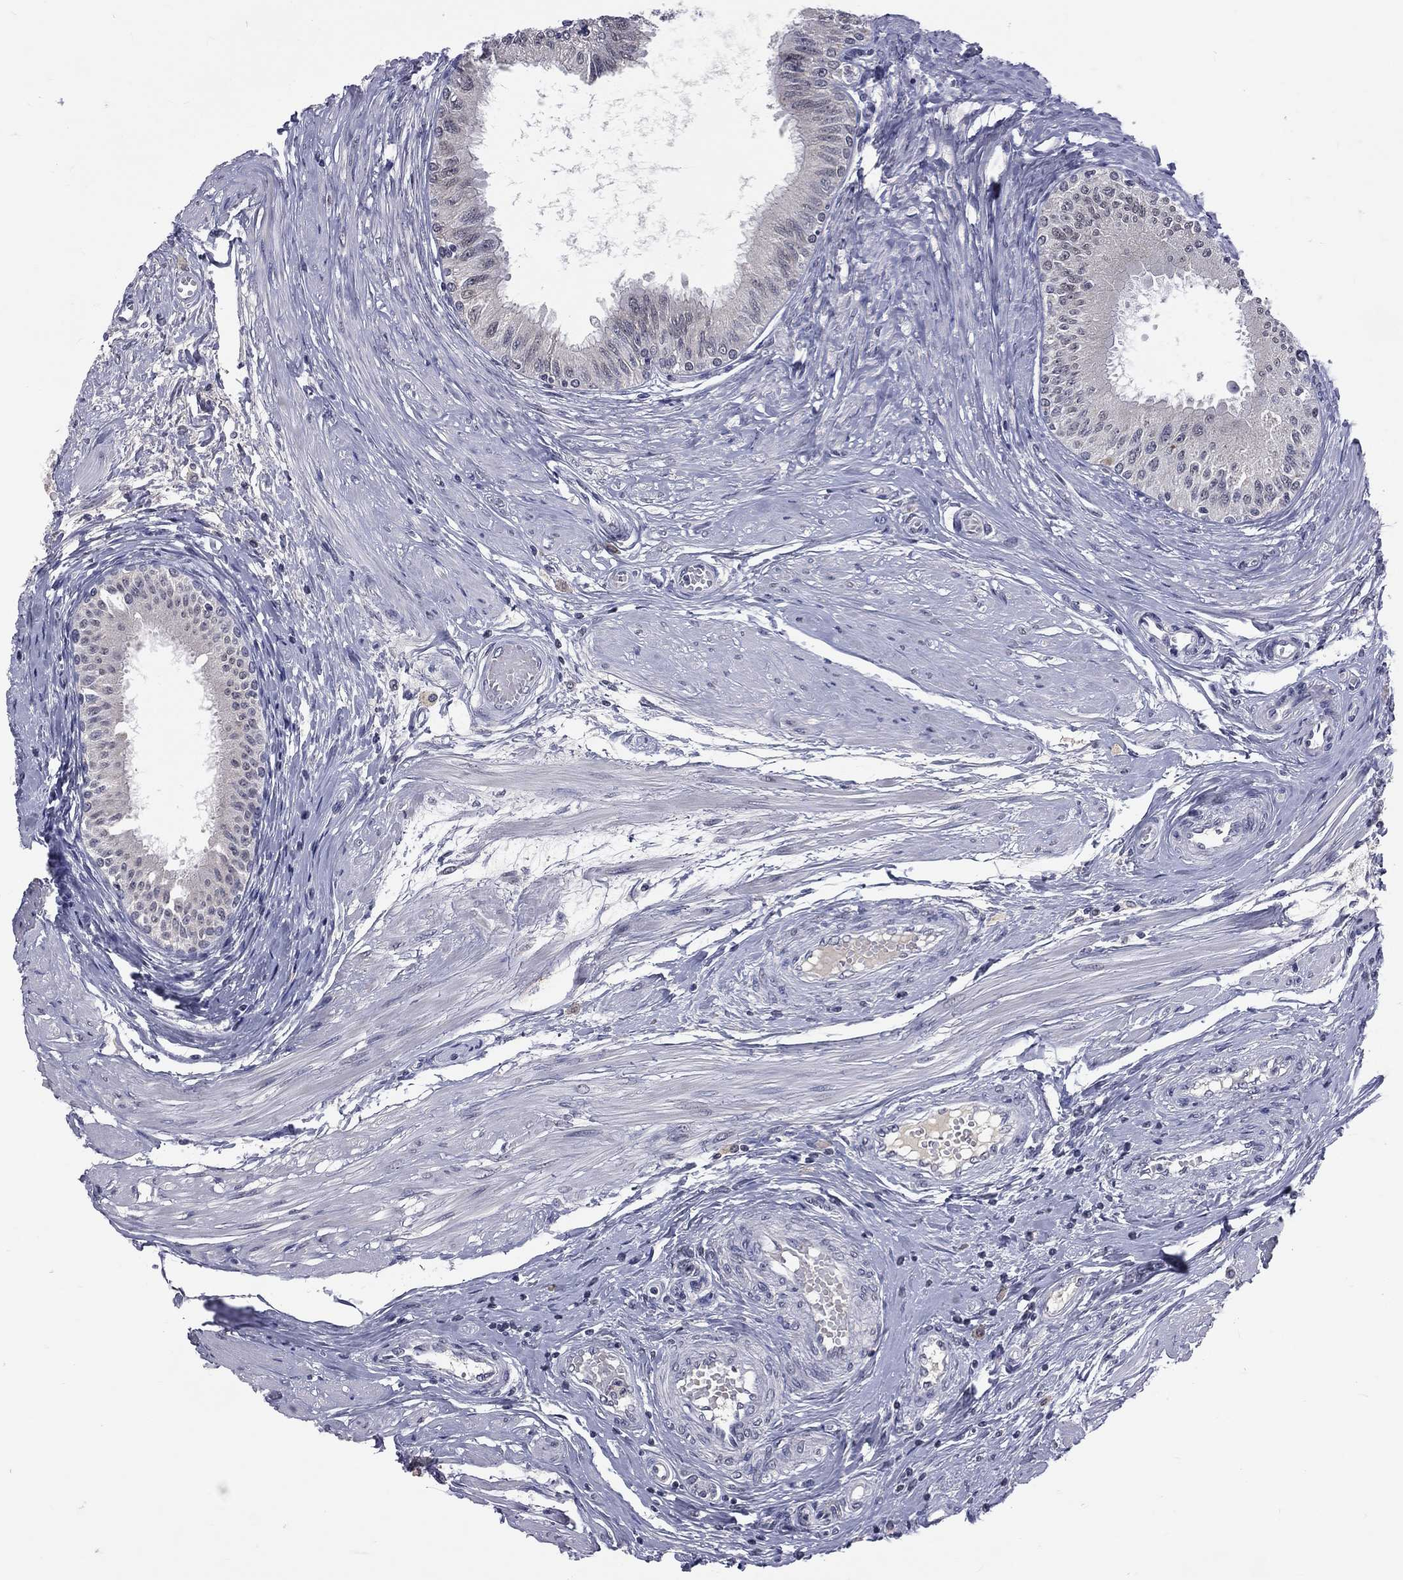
{"staining": {"intensity": "negative", "quantity": "none", "location": "none"}, "tissue": "epididymis", "cell_type": "Glandular cells", "image_type": "normal", "snomed": [{"axis": "morphology", "description": "Normal tissue, NOS"}, {"axis": "morphology", "description": "Seminoma, NOS"}, {"axis": "topography", "description": "Testis"}, {"axis": "topography", "description": "Epididymis"}], "caption": "A photomicrograph of human epididymis is negative for staining in glandular cells. (DAB IHC with hematoxylin counter stain).", "gene": "DSG4", "patient": {"sex": "male", "age": 61}}